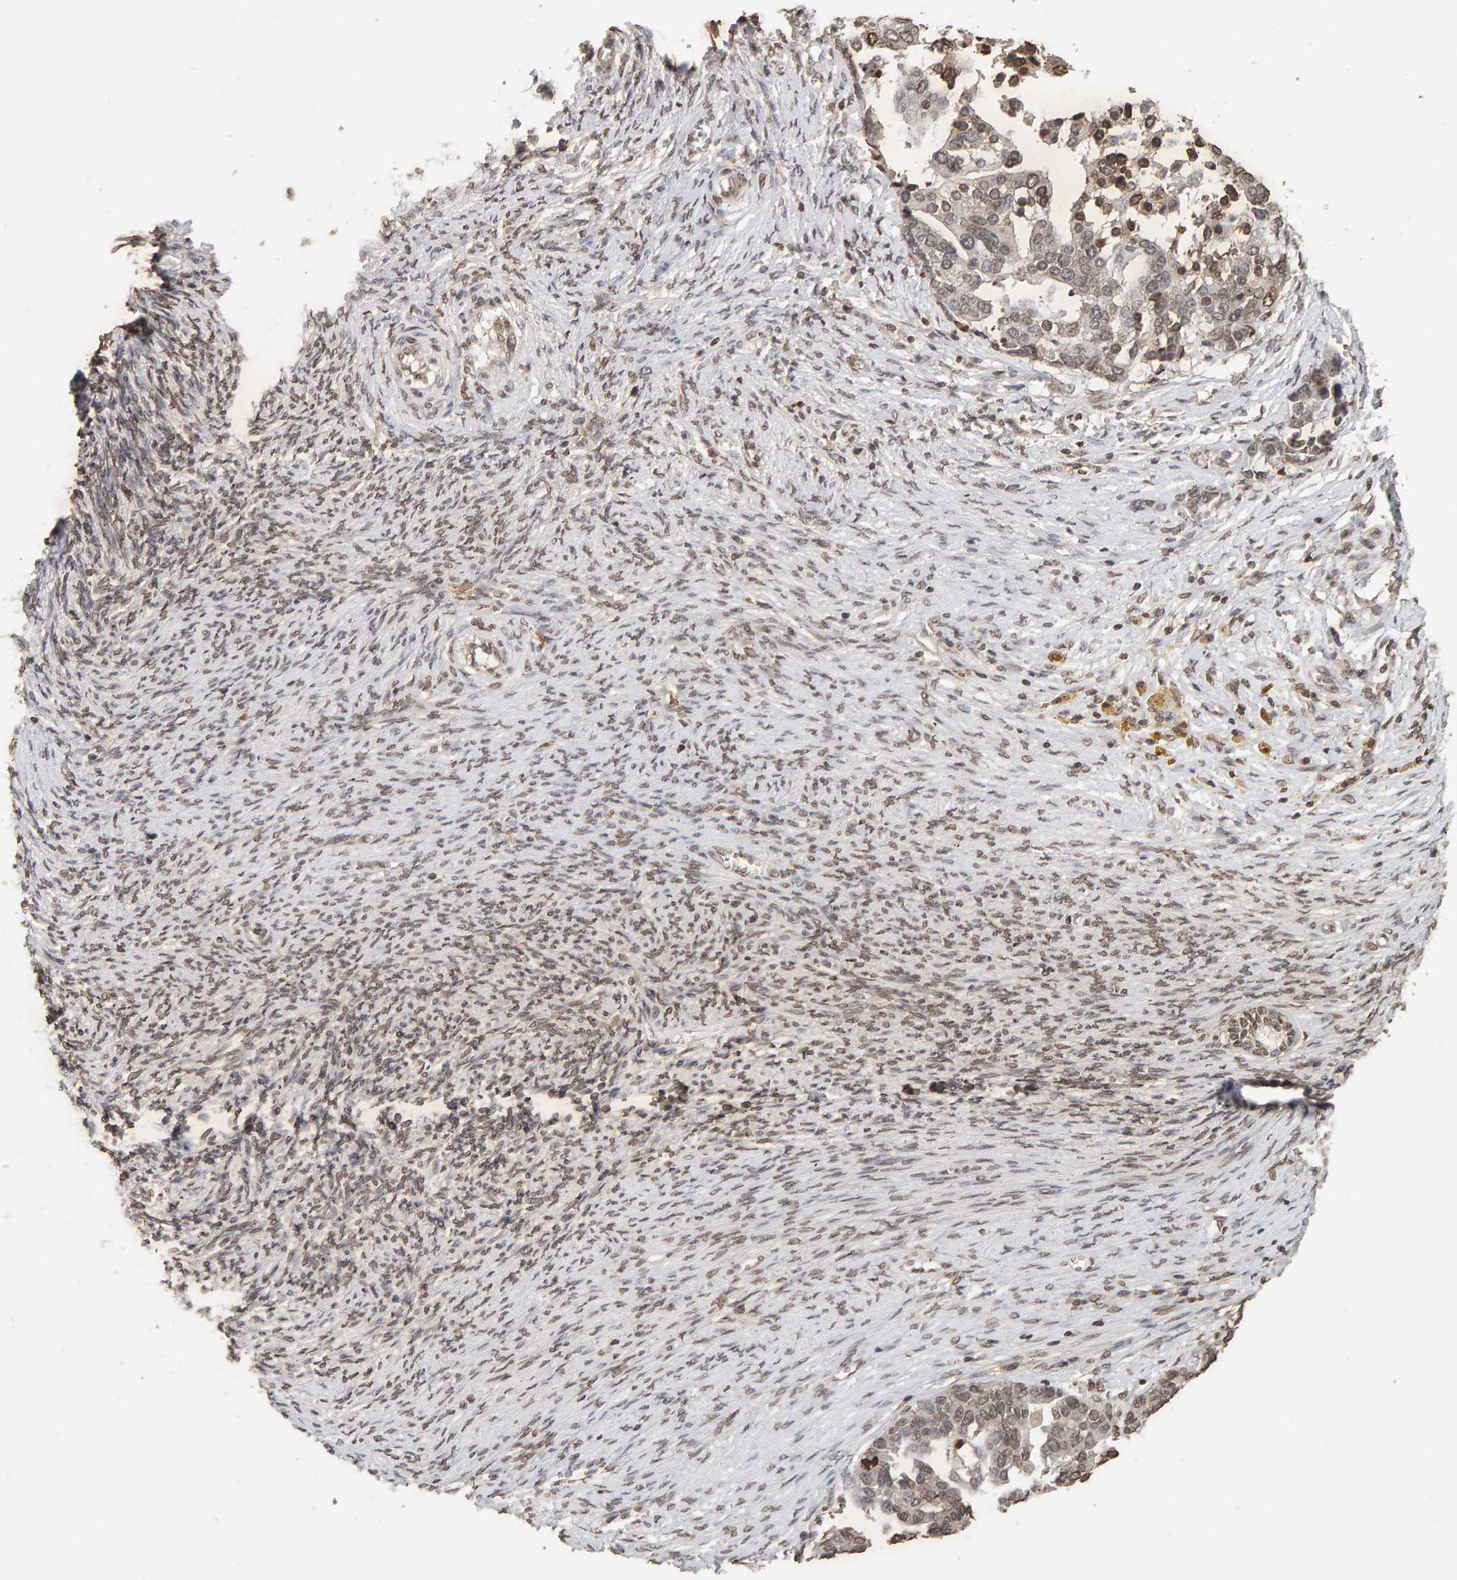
{"staining": {"intensity": "weak", "quantity": ">75%", "location": "nuclear"}, "tissue": "ovarian cancer", "cell_type": "Tumor cells", "image_type": "cancer", "snomed": [{"axis": "morphology", "description": "Cystadenocarcinoma, serous, NOS"}, {"axis": "topography", "description": "Ovary"}], "caption": "An image showing weak nuclear expression in about >75% of tumor cells in ovarian serous cystadenocarcinoma, as visualized by brown immunohistochemical staining.", "gene": "DNAJB5", "patient": {"sex": "female", "age": 44}}